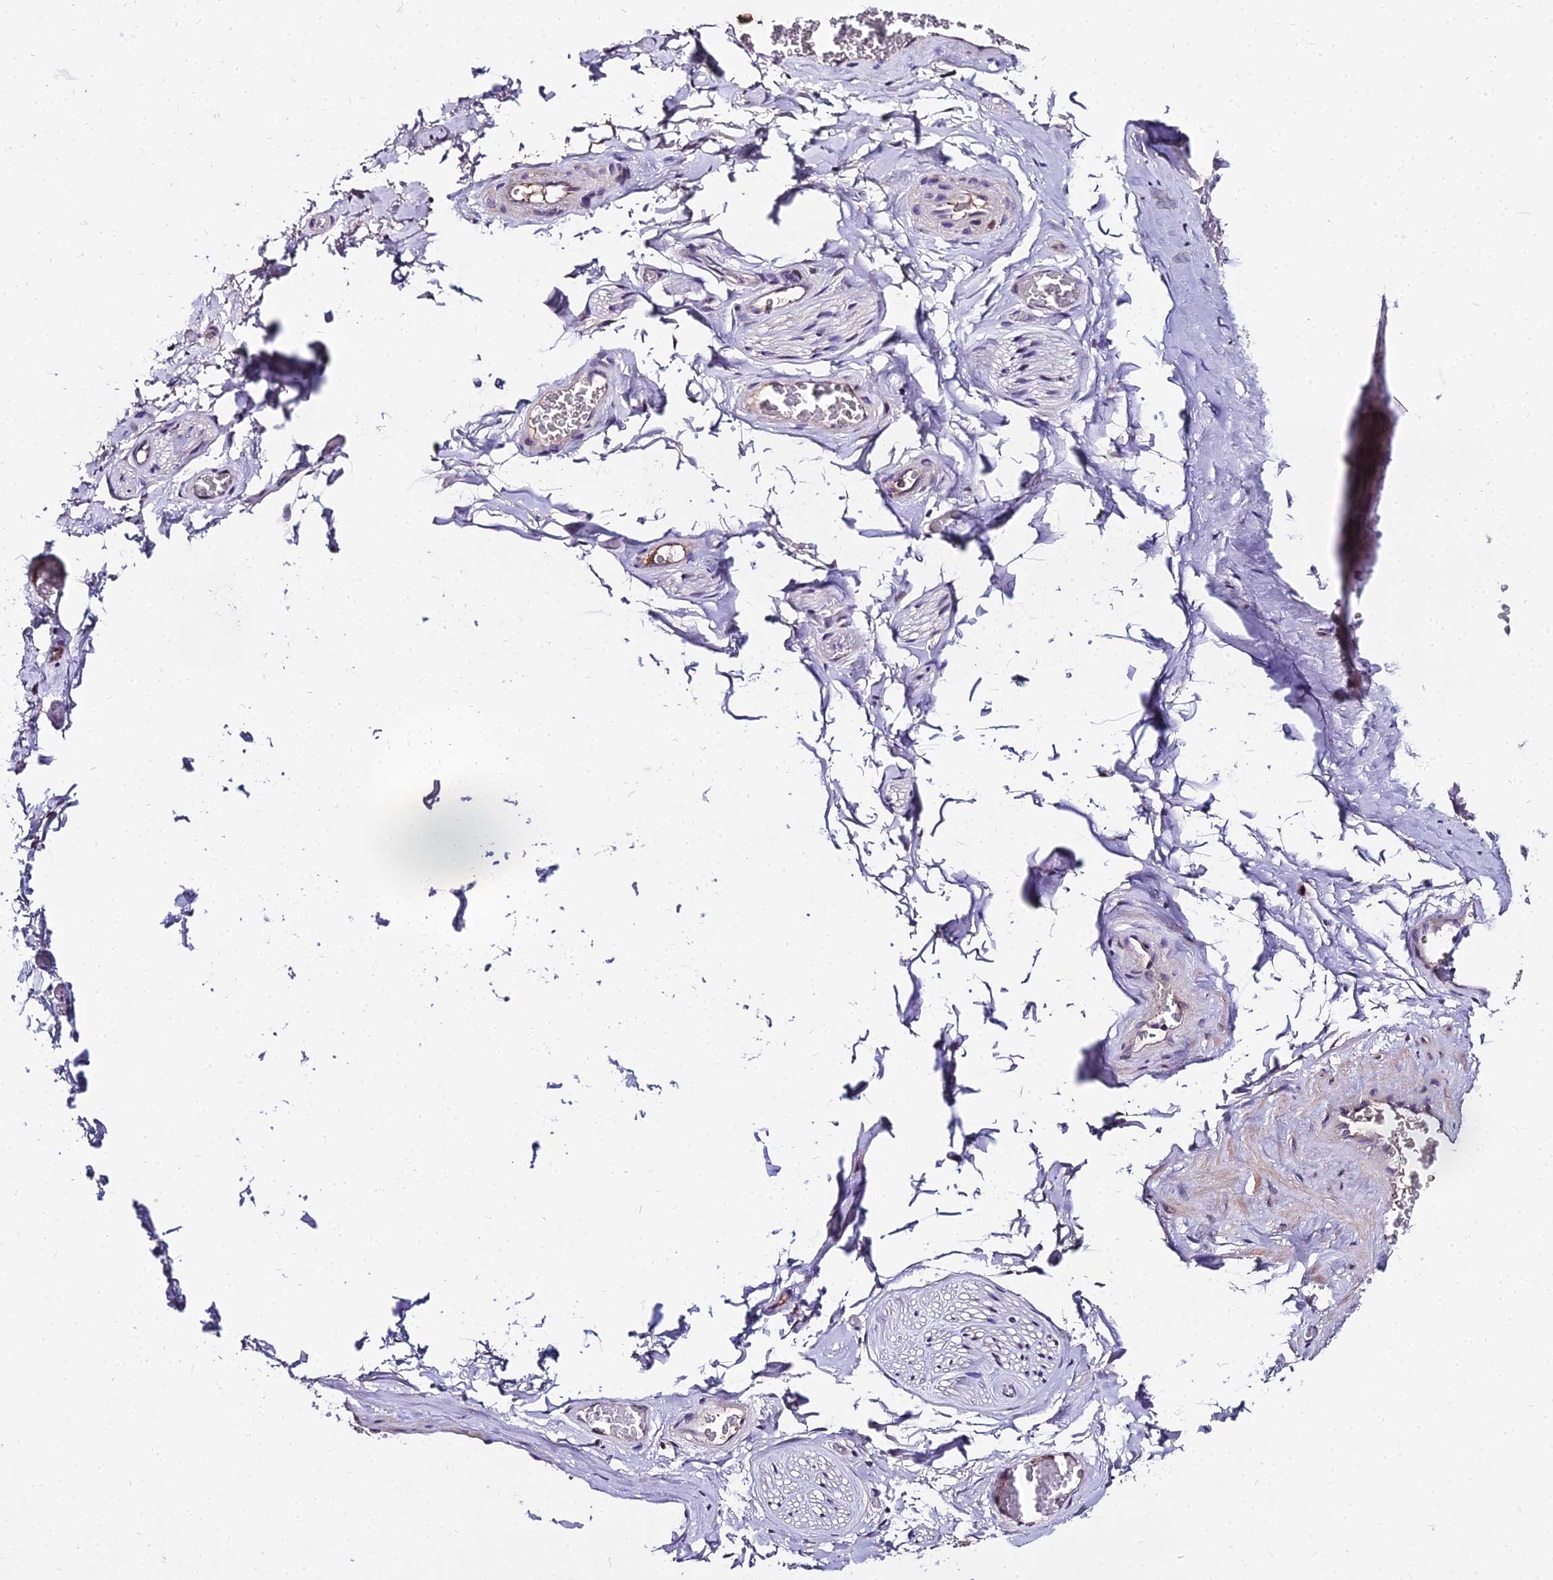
{"staining": {"intensity": "negative", "quantity": "none", "location": "none"}, "tissue": "adipose tissue", "cell_type": "Adipocytes", "image_type": "normal", "snomed": [{"axis": "morphology", "description": "Normal tissue, NOS"}, {"axis": "topography", "description": "Soft tissue"}, {"axis": "topography", "description": "Adipose tissue"}, {"axis": "topography", "description": "Vascular tissue"}, {"axis": "topography", "description": "Peripheral nerve tissue"}], "caption": "Adipocytes are negative for protein expression in benign human adipose tissue. The staining is performed using DAB brown chromogen with nuclei counter-stained in using hematoxylin.", "gene": "TRIML2", "patient": {"sex": "male", "age": 46}}